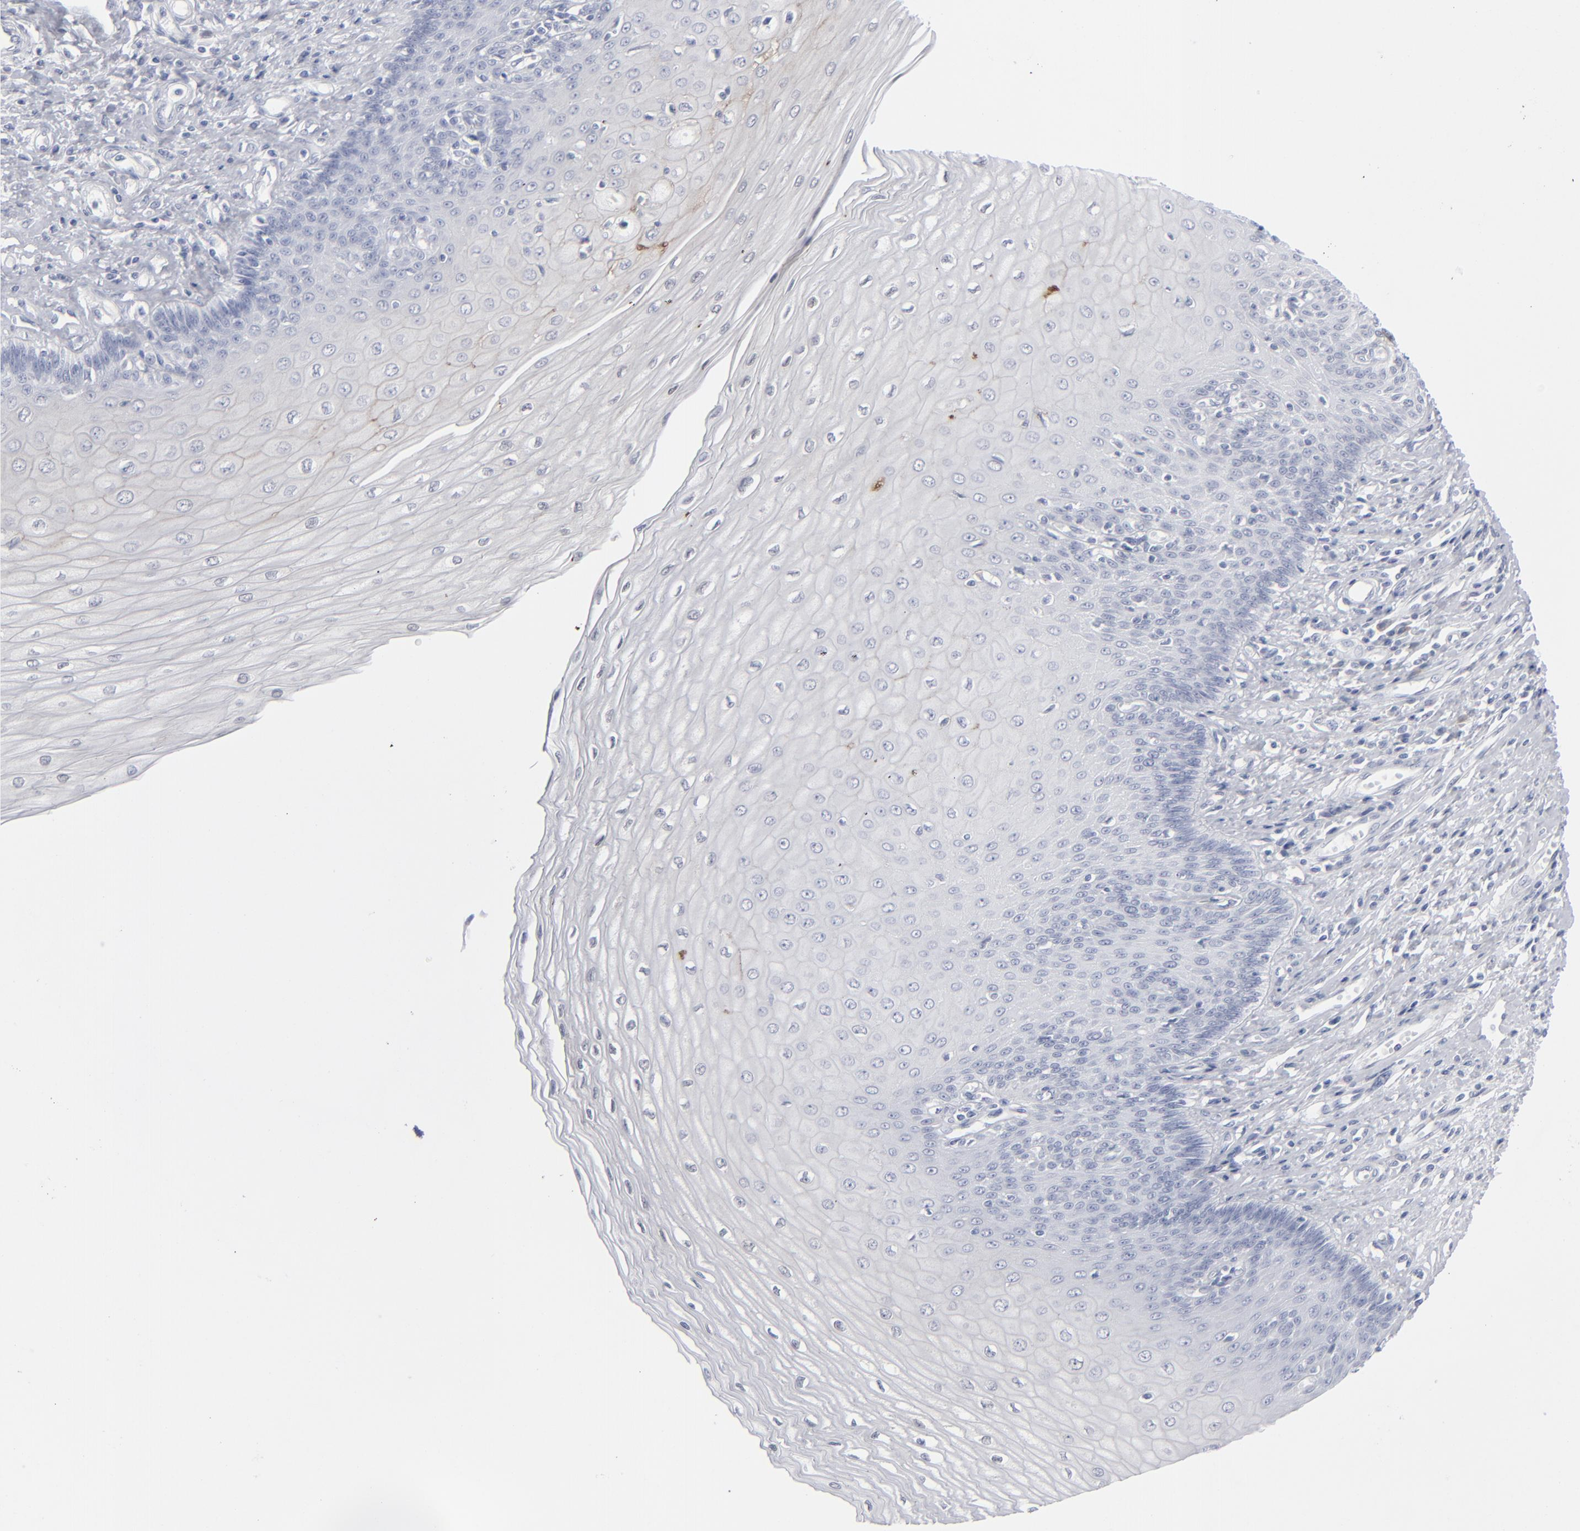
{"staining": {"intensity": "negative", "quantity": "none", "location": "none"}, "tissue": "esophagus", "cell_type": "Squamous epithelial cells", "image_type": "normal", "snomed": [{"axis": "morphology", "description": "Normal tissue, NOS"}, {"axis": "topography", "description": "Esophagus"}], "caption": "An immunohistochemistry (IHC) micrograph of benign esophagus is shown. There is no staining in squamous epithelial cells of esophagus. (DAB (3,3'-diaminobenzidine) immunohistochemistry with hematoxylin counter stain).", "gene": "MSLN", "patient": {"sex": "male", "age": 70}}